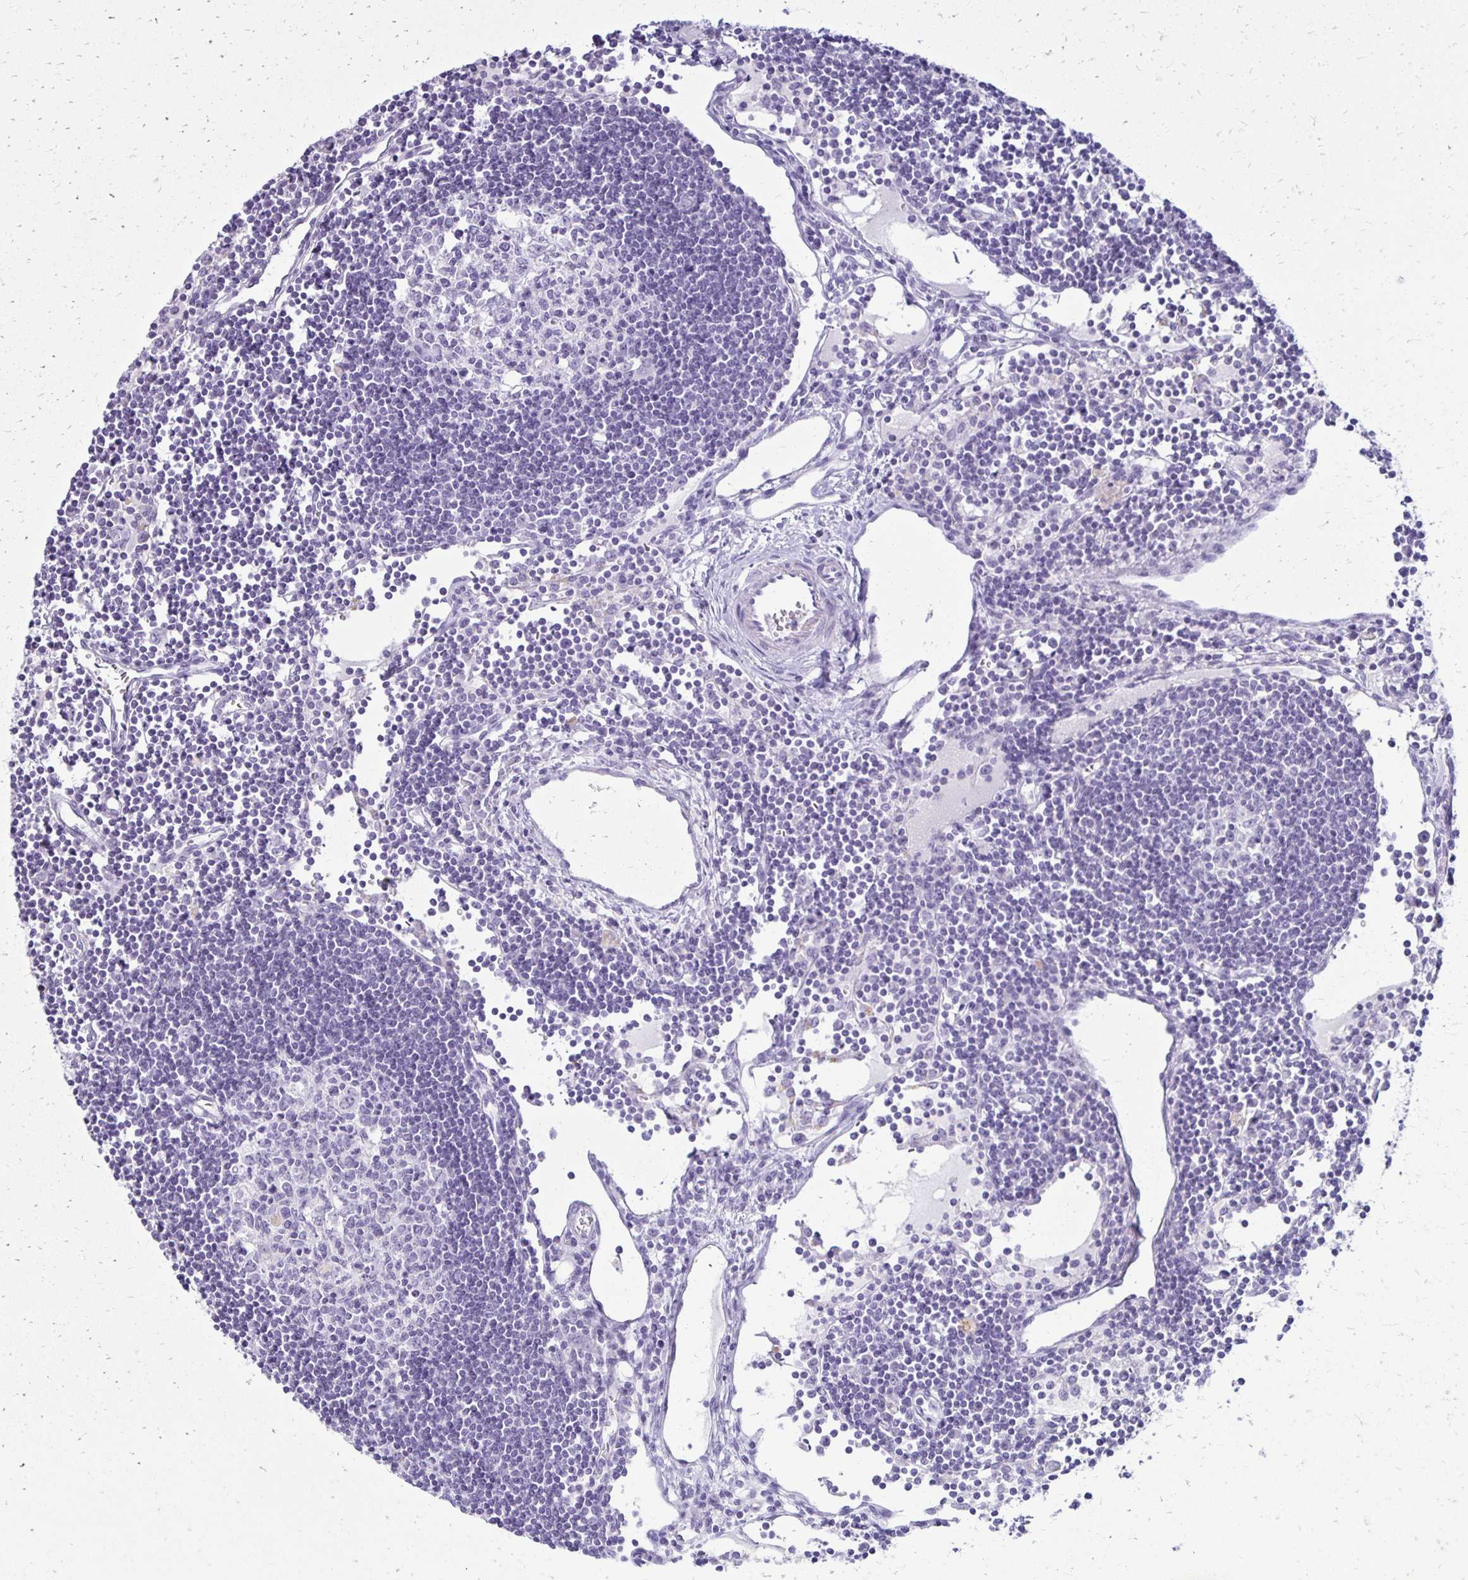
{"staining": {"intensity": "negative", "quantity": "none", "location": "none"}, "tissue": "lymph node", "cell_type": "Germinal center cells", "image_type": "normal", "snomed": [{"axis": "morphology", "description": "Normal tissue, NOS"}, {"axis": "topography", "description": "Lymph node"}], "caption": "Lymph node stained for a protein using immunohistochemistry (IHC) shows no expression germinal center cells.", "gene": "RYR1", "patient": {"sex": "female", "age": 65}}